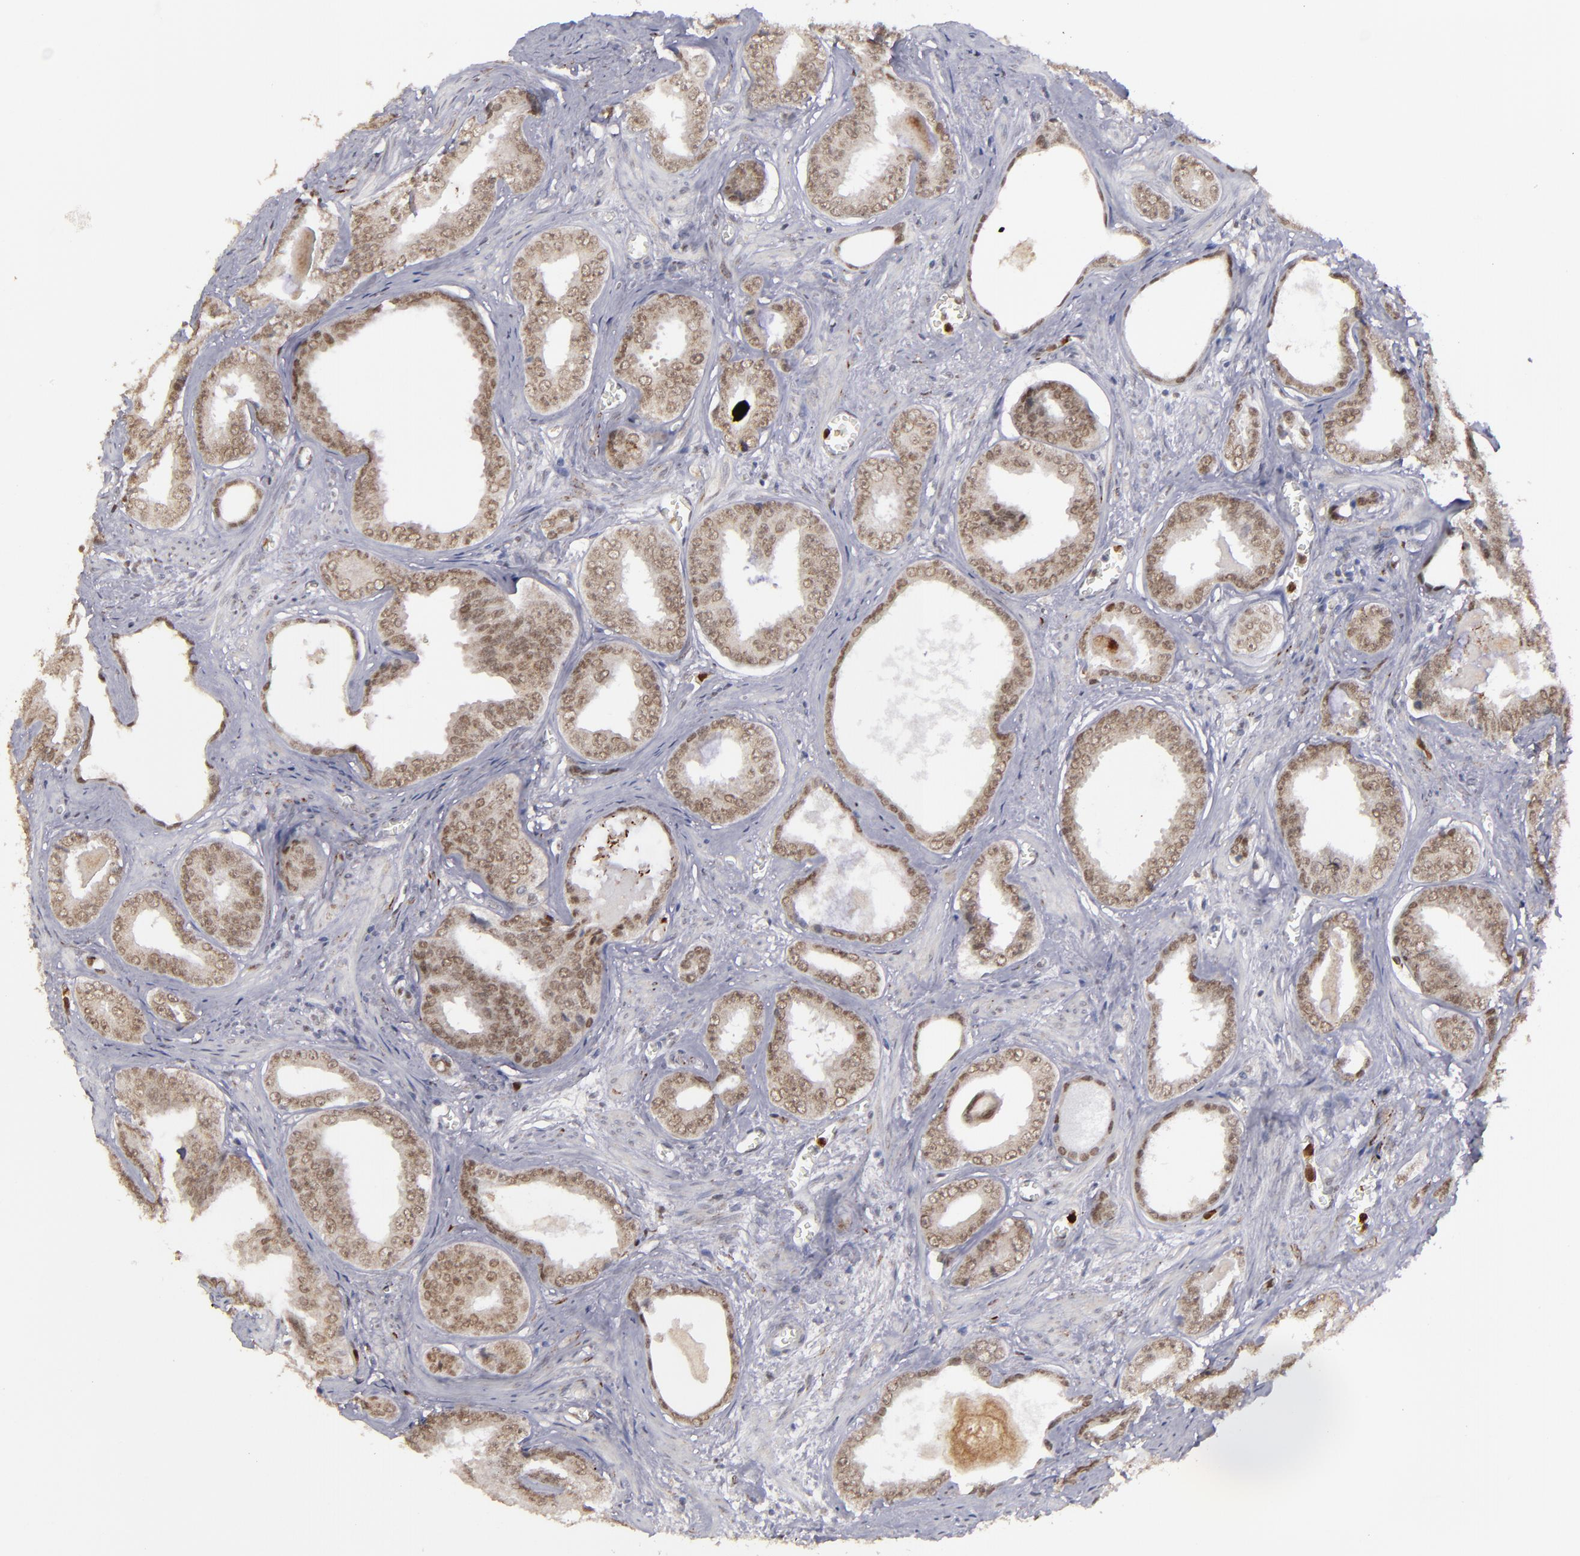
{"staining": {"intensity": "moderate", "quantity": ">75%", "location": "nuclear"}, "tissue": "prostate cancer", "cell_type": "Tumor cells", "image_type": "cancer", "snomed": [{"axis": "morphology", "description": "Adenocarcinoma, Medium grade"}, {"axis": "topography", "description": "Prostate"}], "caption": "Brown immunohistochemical staining in prostate cancer (adenocarcinoma (medium-grade)) reveals moderate nuclear expression in about >75% of tumor cells.", "gene": "RREB1", "patient": {"sex": "male", "age": 79}}